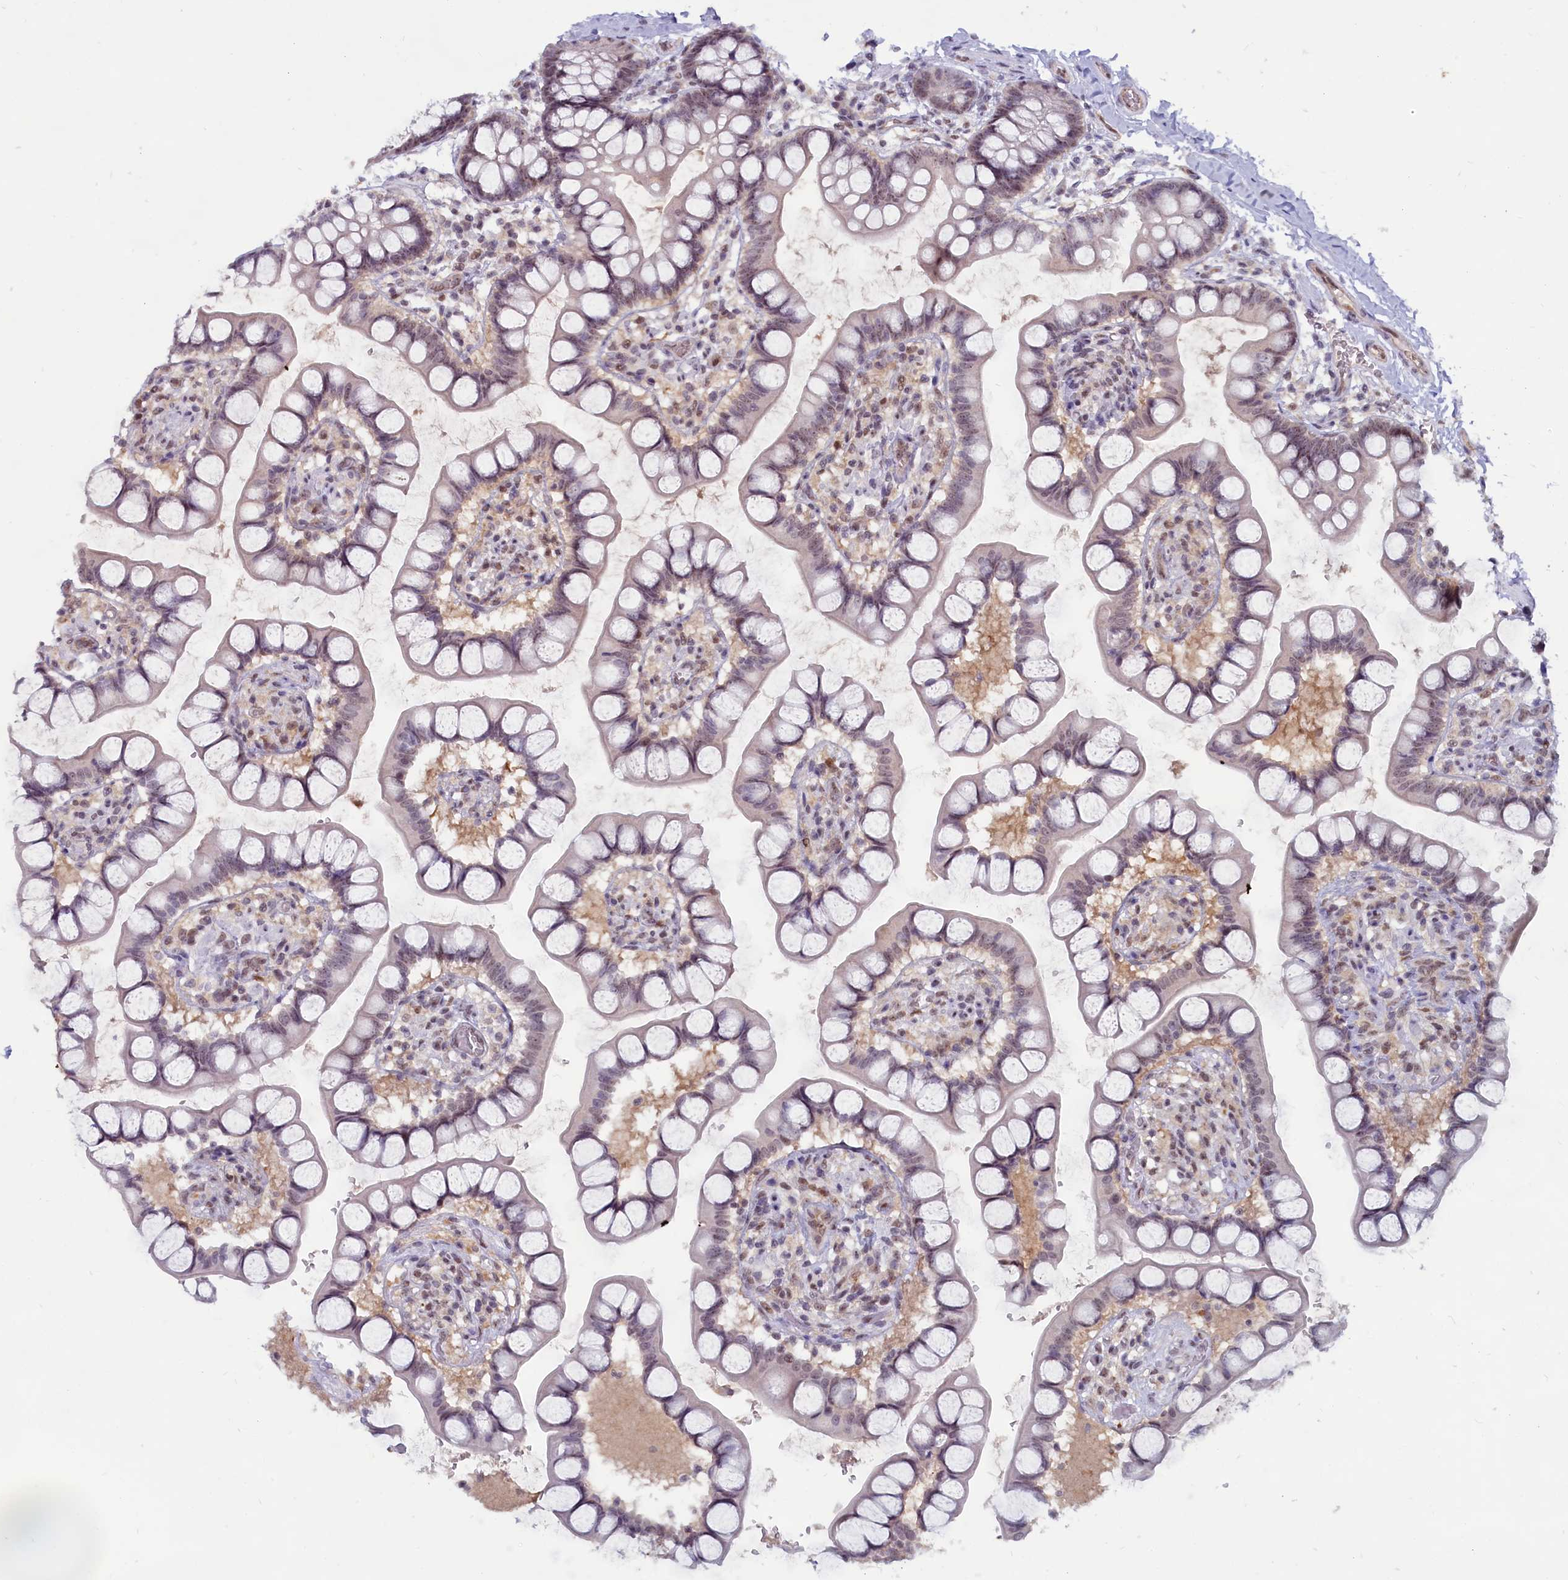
{"staining": {"intensity": "moderate", "quantity": "25%-75%", "location": "cytoplasmic/membranous,nuclear"}, "tissue": "small intestine", "cell_type": "Glandular cells", "image_type": "normal", "snomed": [{"axis": "morphology", "description": "Normal tissue, NOS"}, {"axis": "topography", "description": "Small intestine"}], "caption": "Human small intestine stained with a protein marker shows moderate staining in glandular cells.", "gene": "C1D", "patient": {"sex": "male", "age": 52}}